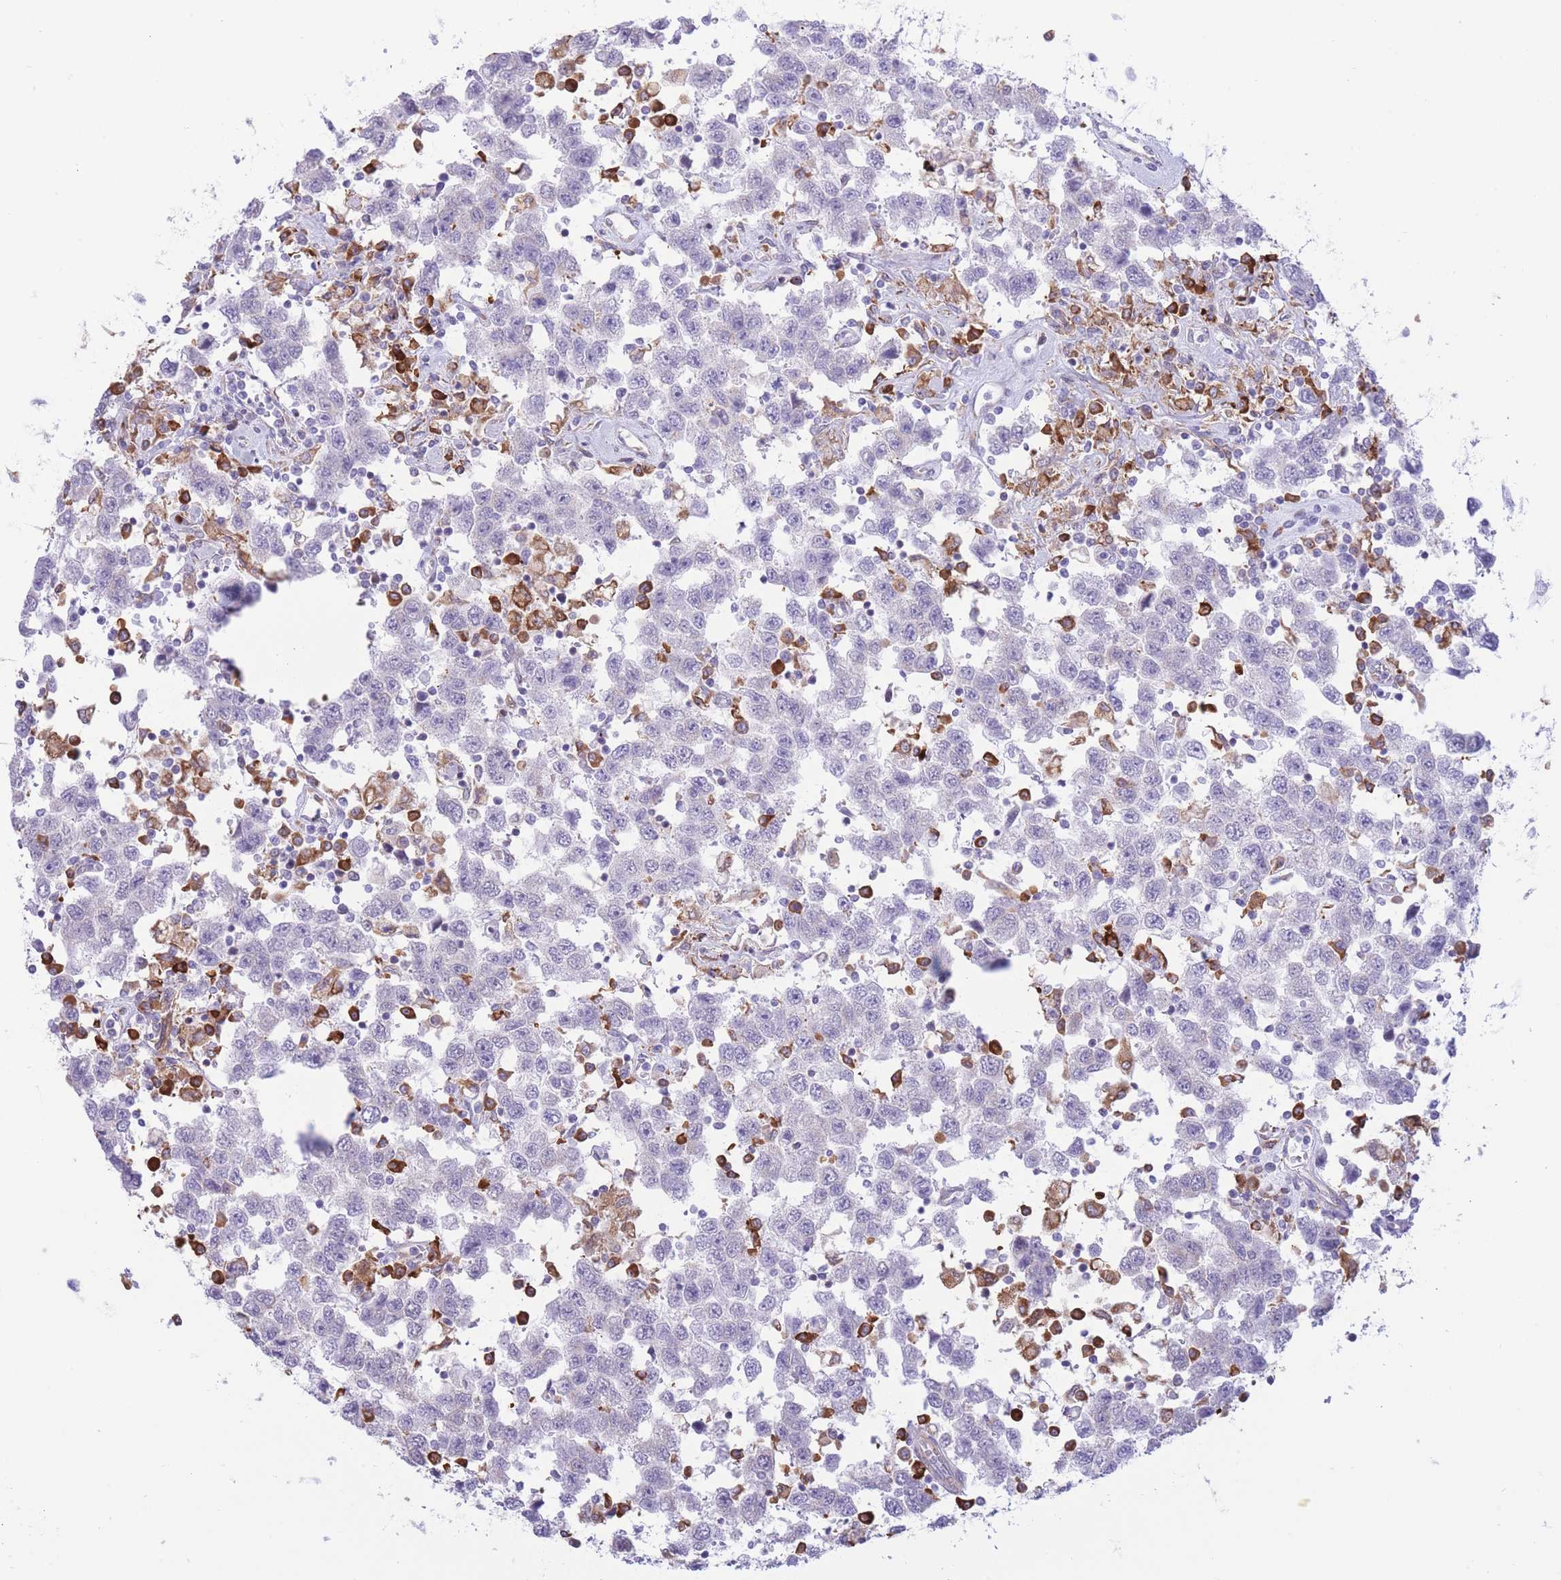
{"staining": {"intensity": "negative", "quantity": "none", "location": "none"}, "tissue": "testis cancer", "cell_type": "Tumor cells", "image_type": "cancer", "snomed": [{"axis": "morphology", "description": "Seminoma, NOS"}, {"axis": "topography", "description": "Testis"}], "caption": "DAB (3,3'-diaminobenzidine) immunohistochemical staining of testis cancer (seminoma) displays no significant staining in tumor cells.", "gene": "MYDGF", "patient": {"sex": "male", "age": 41}}